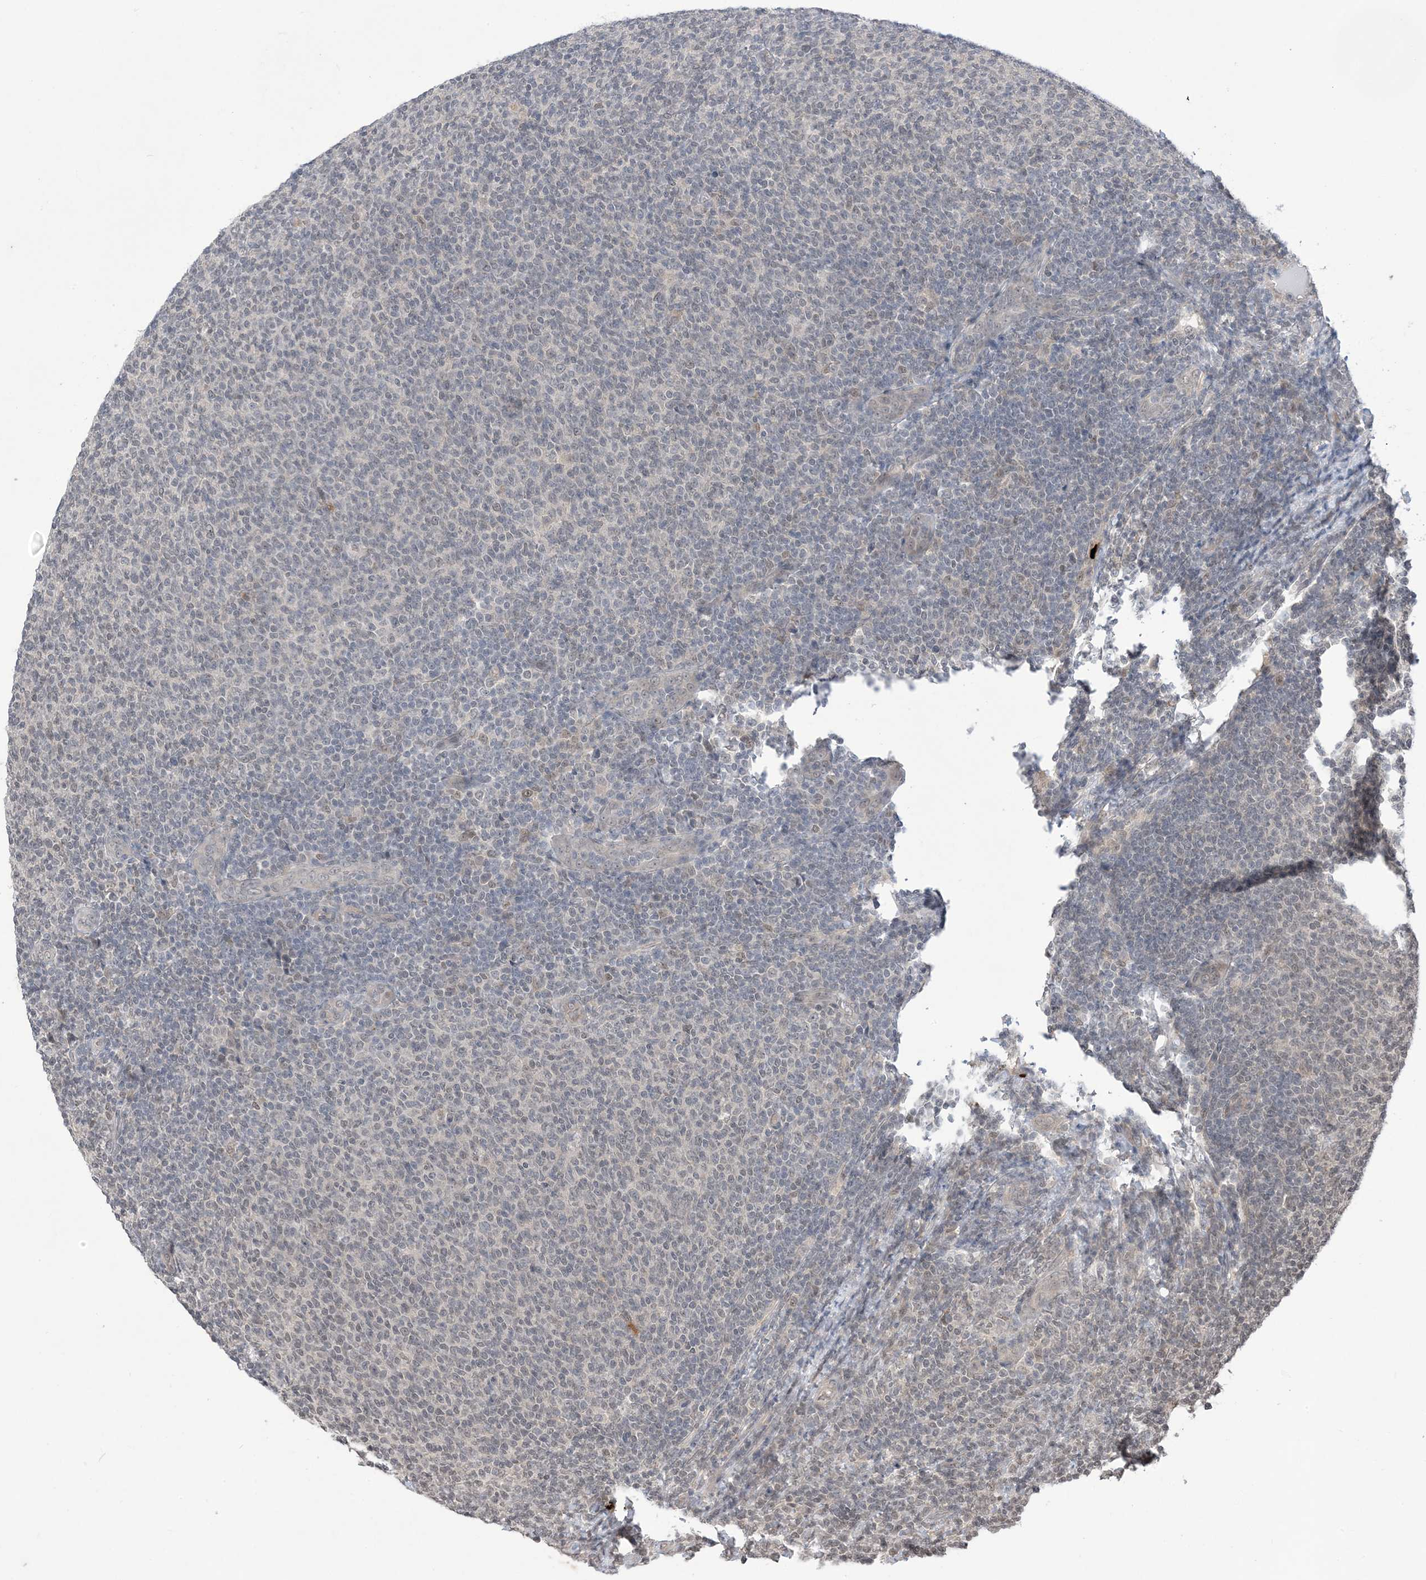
{"staining": {"intensity": "negative", "quantity": "none", "location": "none"}, "tissue": "lymphoma", "cell_type": "Tumor cells", "image_type": "cancer", "snomed": [{"axis": "morphology", "description": "Malignant lymphoma, non-Hodgkin's type, Low grade"}, {"axis": "topography", "description": "Lymph node"}], "caption": "Image shows no significant protein positivity in tumor cells of low-grade malignant lymphoma, non-Hodgkin's type.", "gene": "RANBP9", "patient": {"sex": "male", "age": 66}}